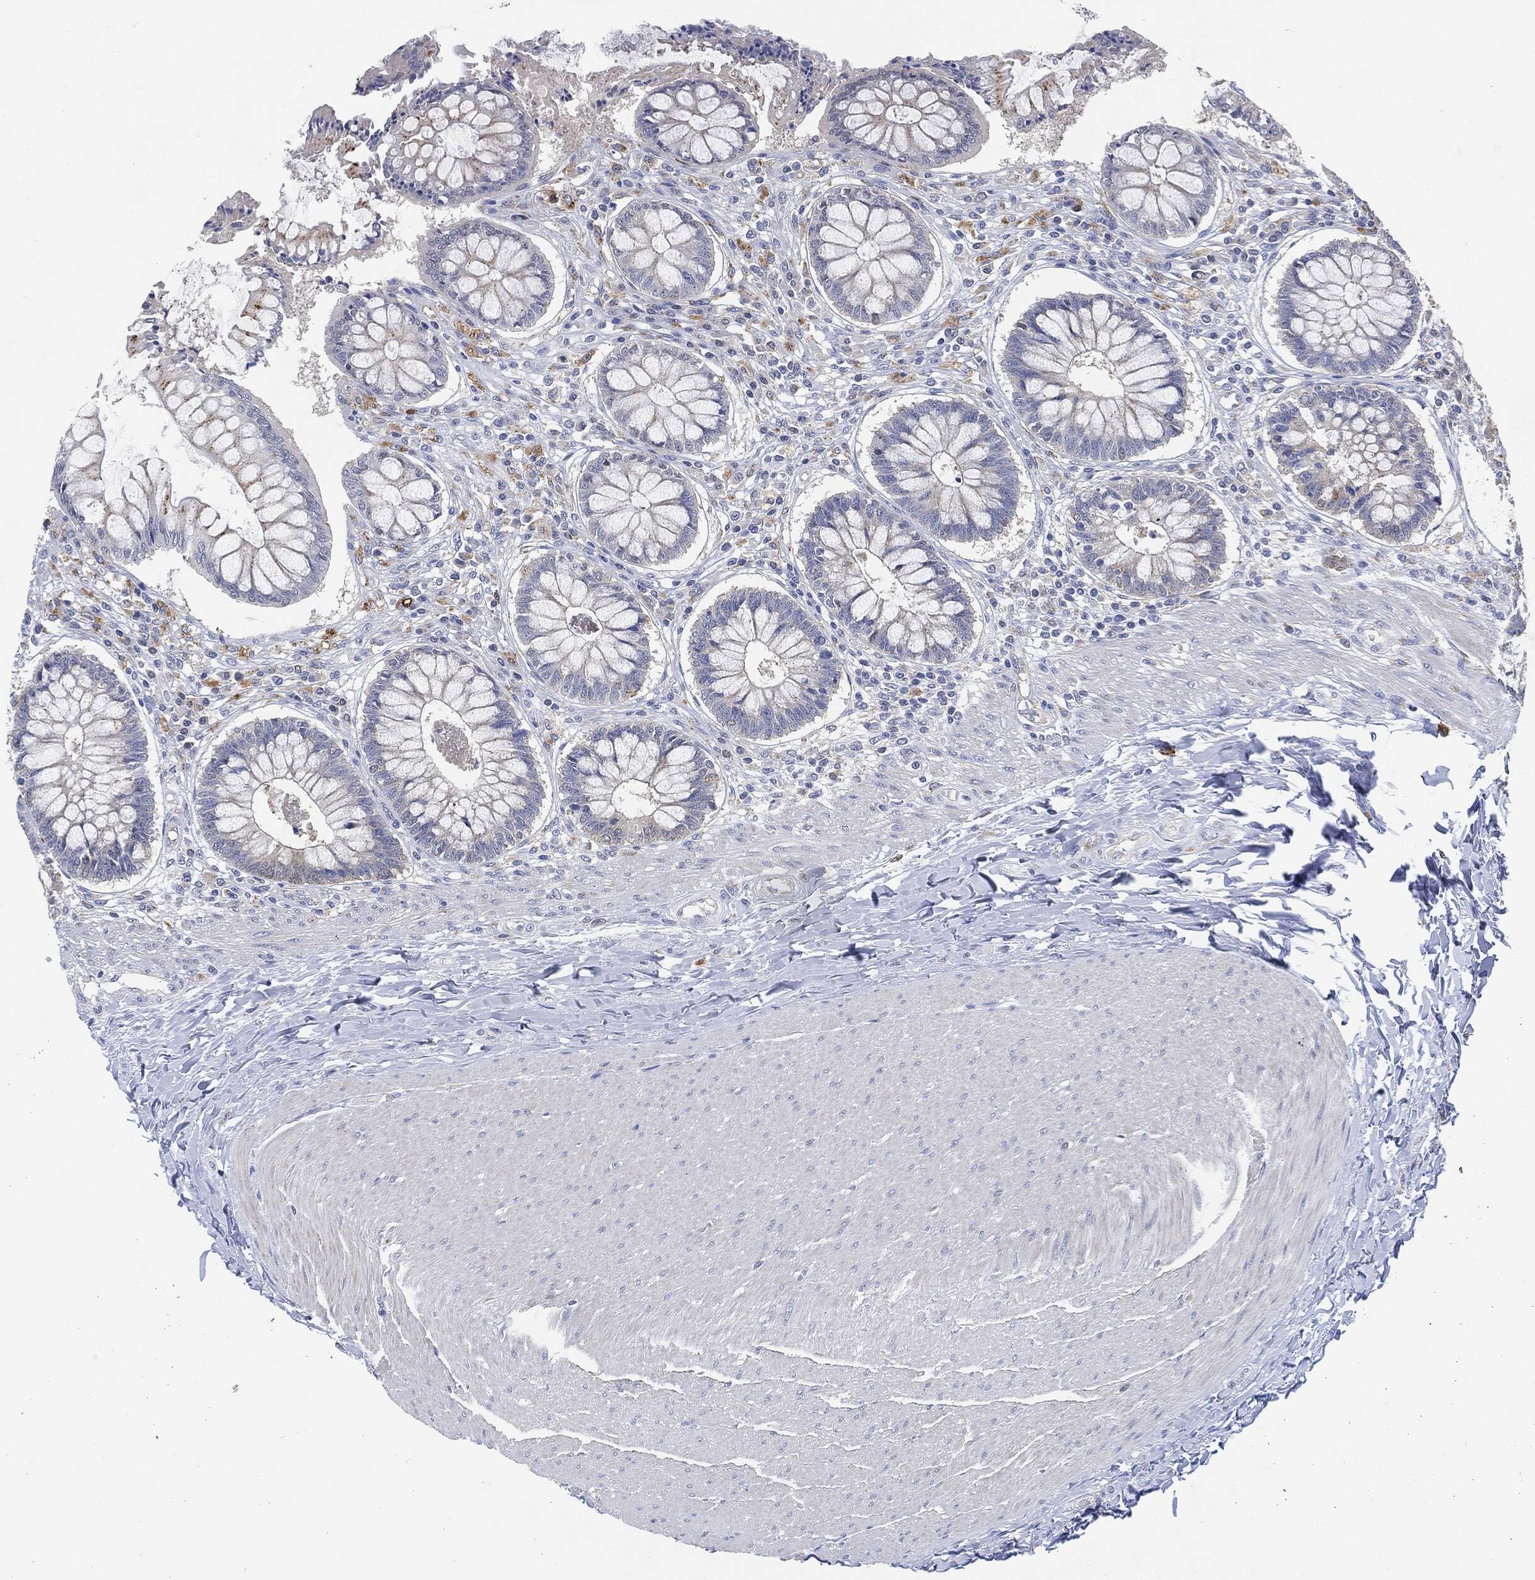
{"staining": {"intensity": "moderate", "quantity": "<25%", "location": "cytoplasmic/membranous"}, "tissue": "rectum", "cell_type": "Glandular cells", "image_type": "normal", "snomed": [{"axis": "morphology", "description": "Normal tissue, NOS"}, {"axis": "topography", "description": "Rectum"}], "caption": "This micrograph shows immunohistochemistry staining of benign human rectum, with low moderate cytoplasmic/membranous staining in approximately <25% of glandular cells.", "gene": "VSIG4", "patient": {"sex": "female", "age": 58}}